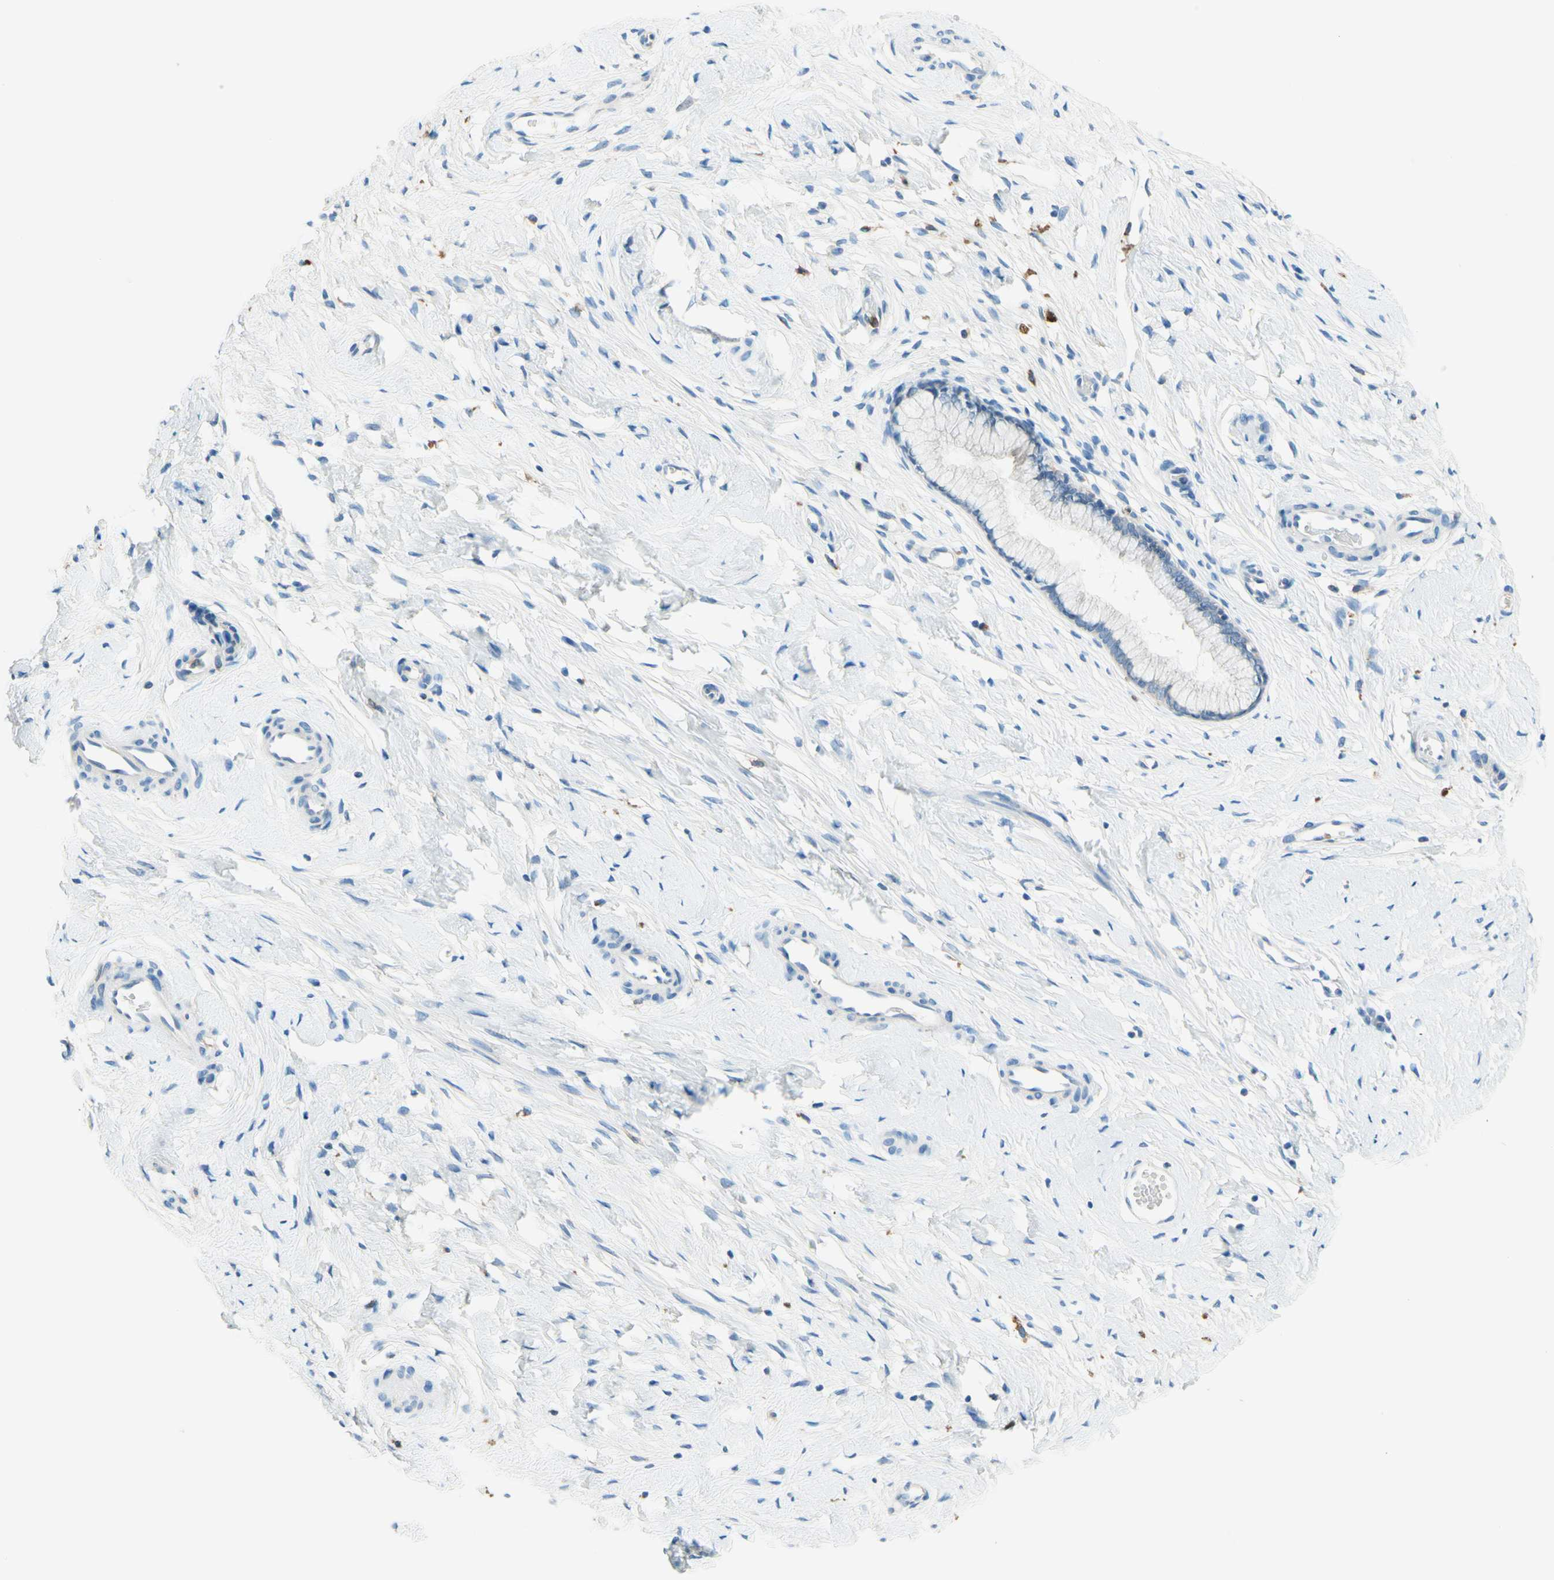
{"staining": {"intensity": "negative", "quantity": "none", "location": "none"}, "tissue": "cervix", "cell_type": "Glandular cells", "image_type": "normal", "snomed": [{"axis": "morphology", "description": "Normal tissue, NOS"}, {"axis": "topography", "description": "Cervix"}], "caption": "A photomicrograph of cervix stained for a protein exhibits no brown staining in glandular cells. (Immunohistochemistry (ihc), brightfield microscopy, high magnification).", "gene": "SIGLEC9", "patient": {"sex": "female", "age": 65}}